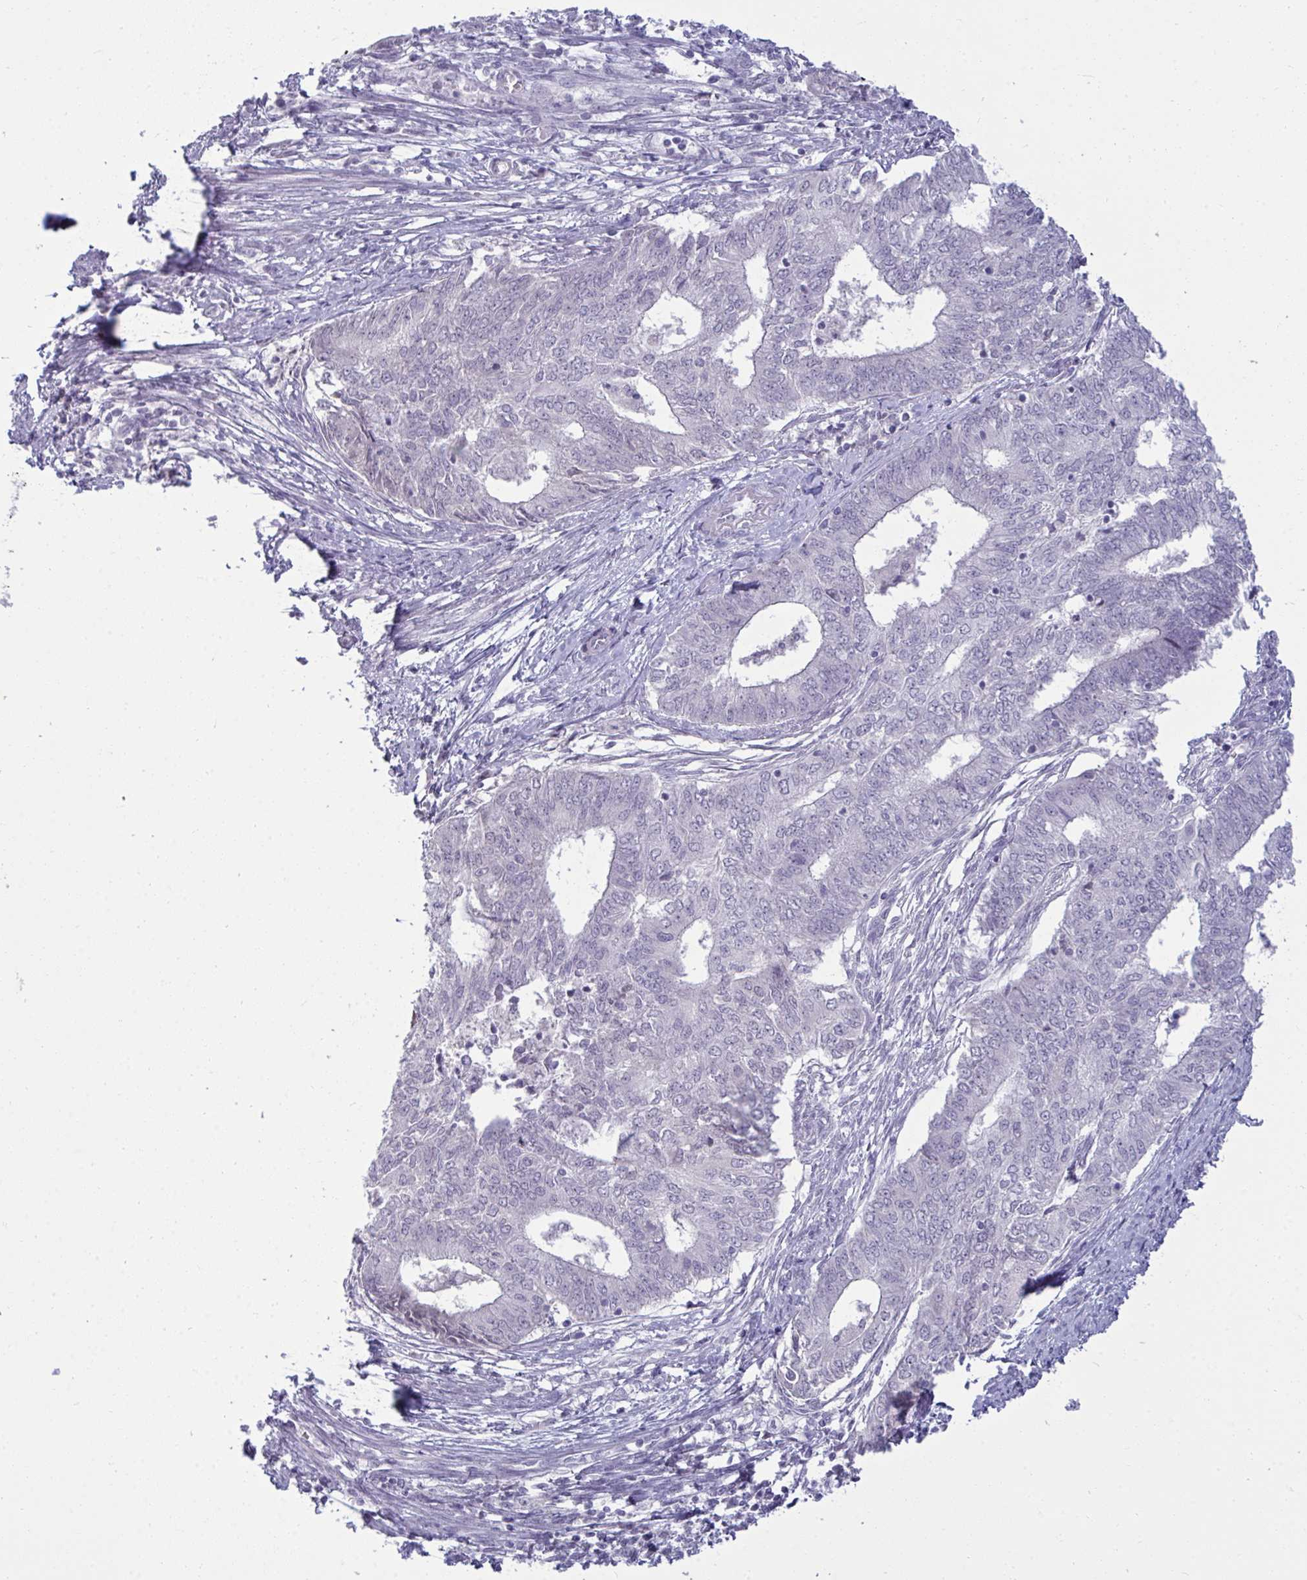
{"staining": {"intensity": "negative", "quantity": "none", "location": "none"}, "tissue": "endometrial cancer", "cell_type": "Tumor cells", "image_type": "cancer", "snomed": [{"axis": "morphology", "description": "Adenocarcinoma, NOS"}, {"axis": "topography", "description": "Endometrium"}], "caption": "Adenocarcinoma (endometrial) stained for a protein using IHC displays no staining tumor cells.", "gene": "RNASEH1", "patient": {"sex": "female", "age": 62}}